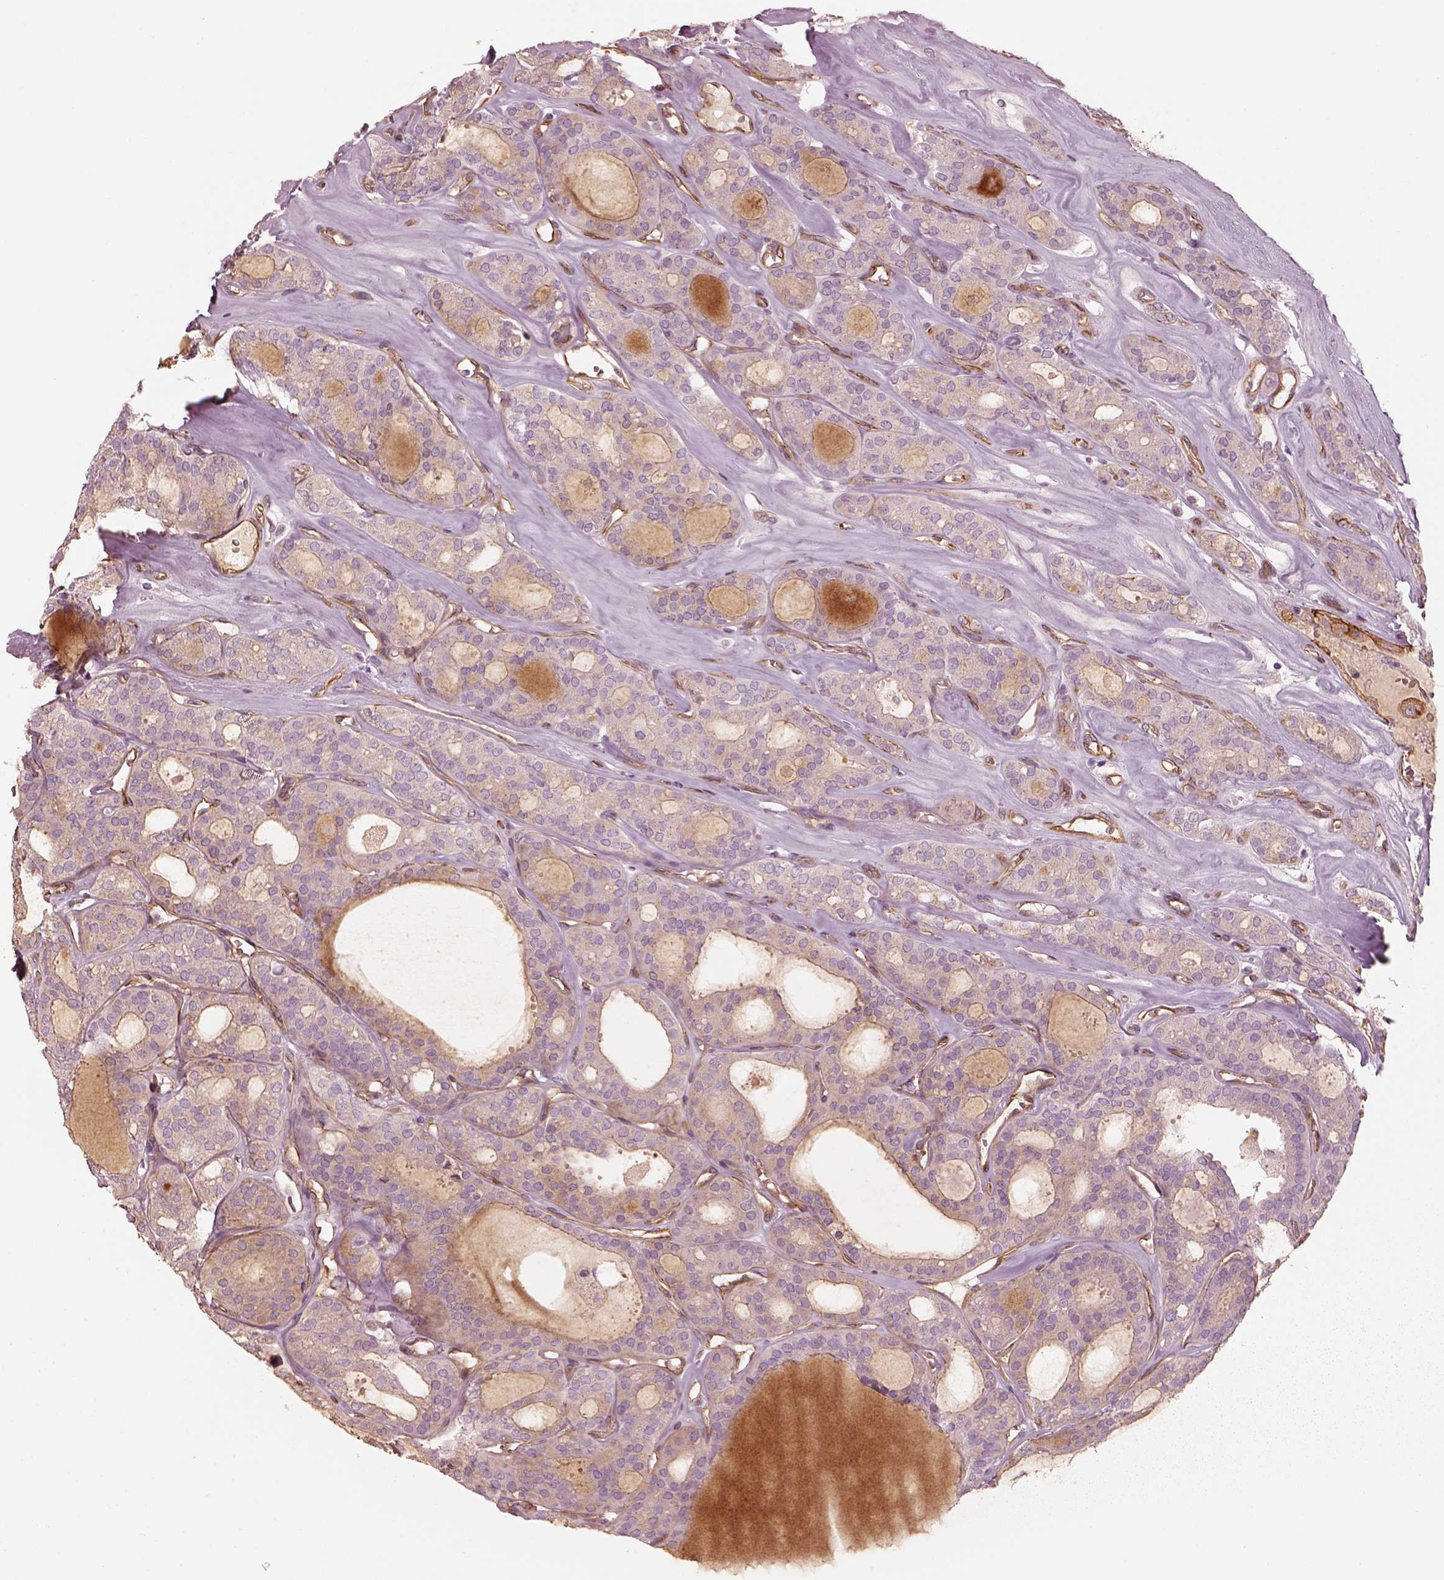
{"staining": {"intensity": "weak", "quantity": "<25%", "location": "cytoplasmic/membranous"}, "tissue": "thyroid cancer", "cell_type": "Tumor cells", "image_type": "cancer", "snomed": [{"axis": "morphology", "description": "Follicular adenoma carcinoma, NOS"}, {"axis": "topography", "description": "Thyroid gland"}], "caption": "Tumor cells are negative for protein expression in human thyroid cancer (follicular adenoma carcinoma).", "gene": "CRYM", "patient": {"sex": "male", "age": 75}}